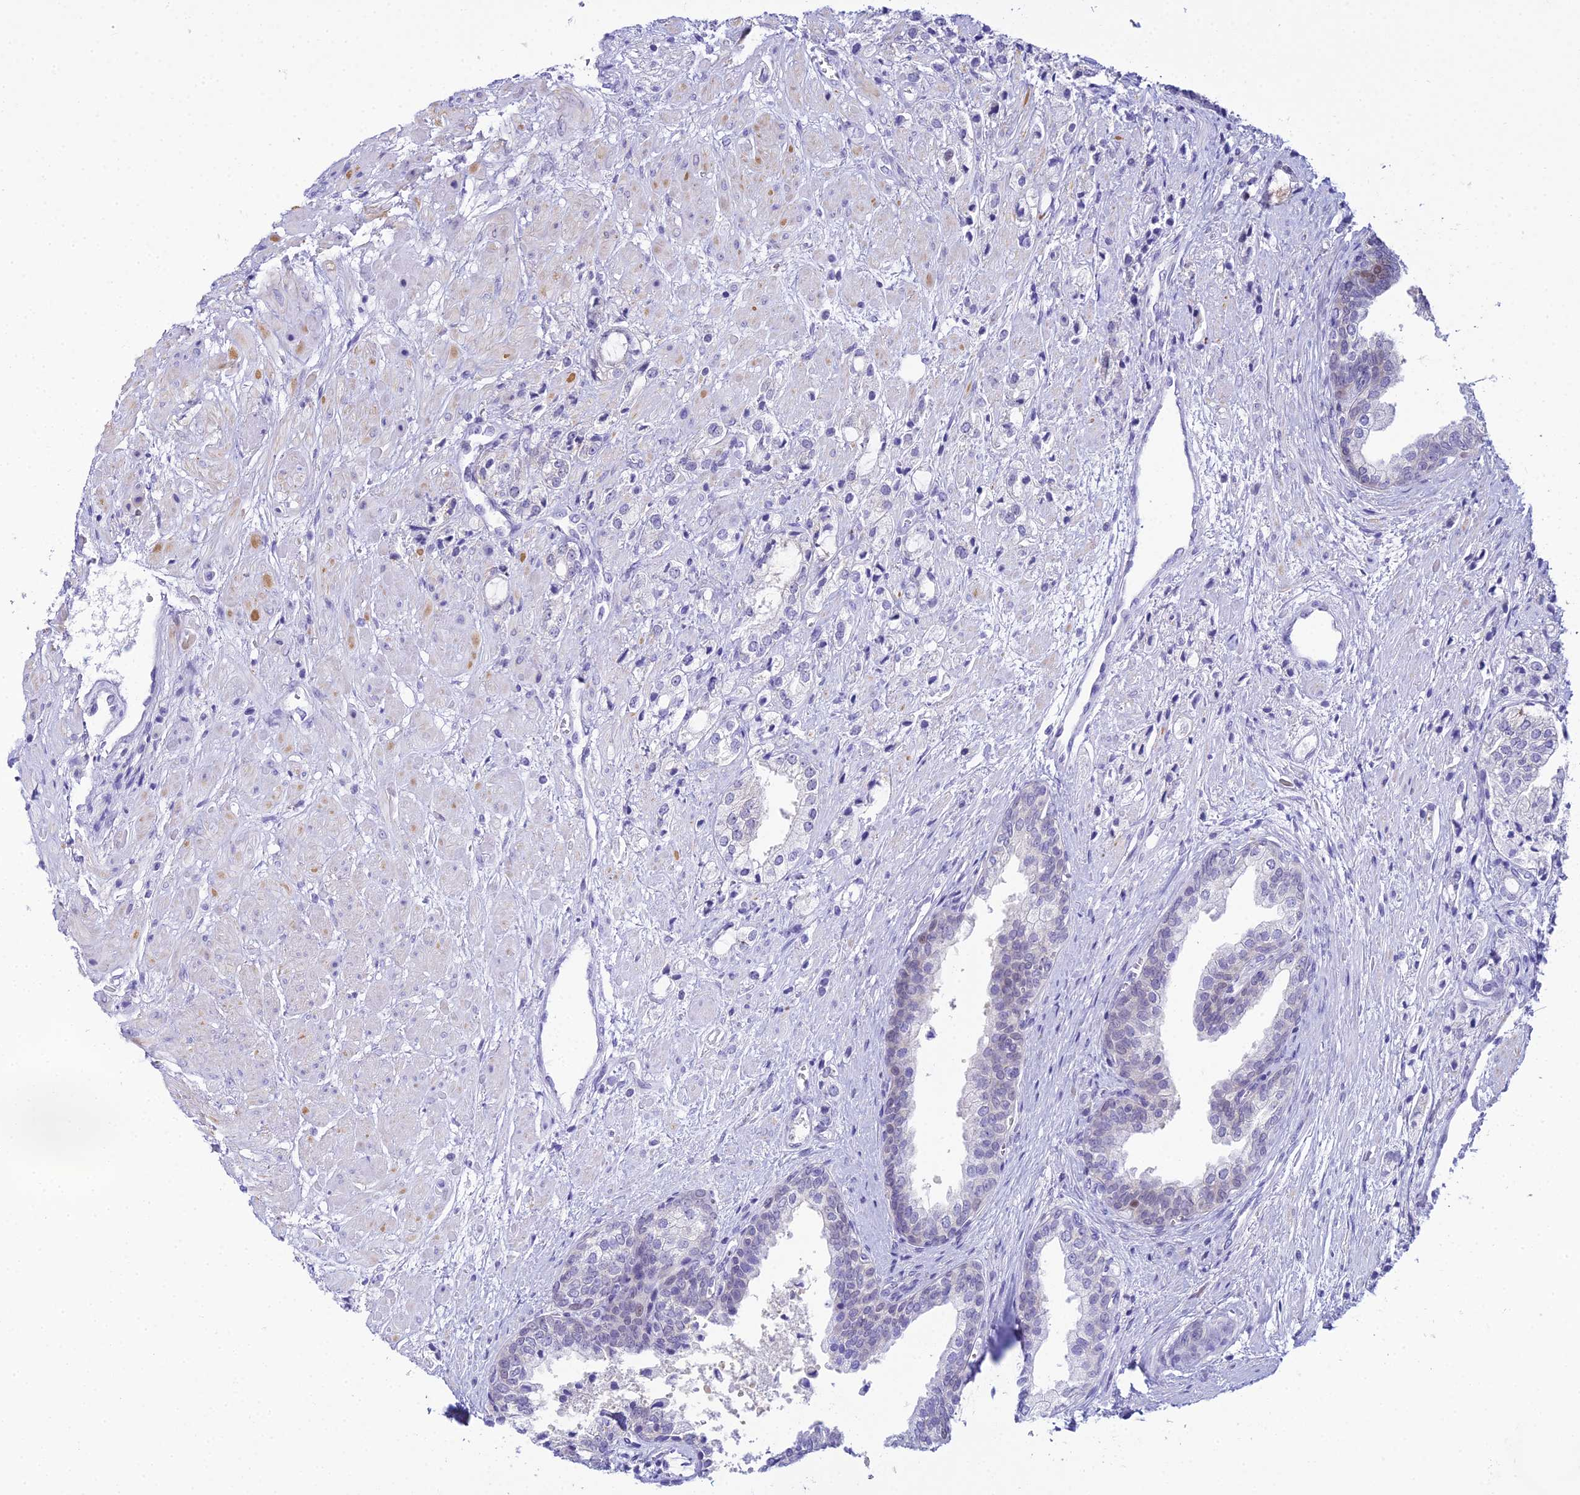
{"staining": {"intensity": "negative", "quantity": "none", "location": "none"}, "tissue": "prostate cancer", "cell_type": "Tumor cells", "image_type": "cancer", "snomed": [{"axis": "morphology", "description": "Adenocarcinoma, High grade"}, {"axis": "topography", "description": "Prostate"}], "caption": "Tumor cells are negative for brown protein staining in prostate cancer.", "gene": "ZMIZ1", "patient": {"sex": "male", "age": 50}}